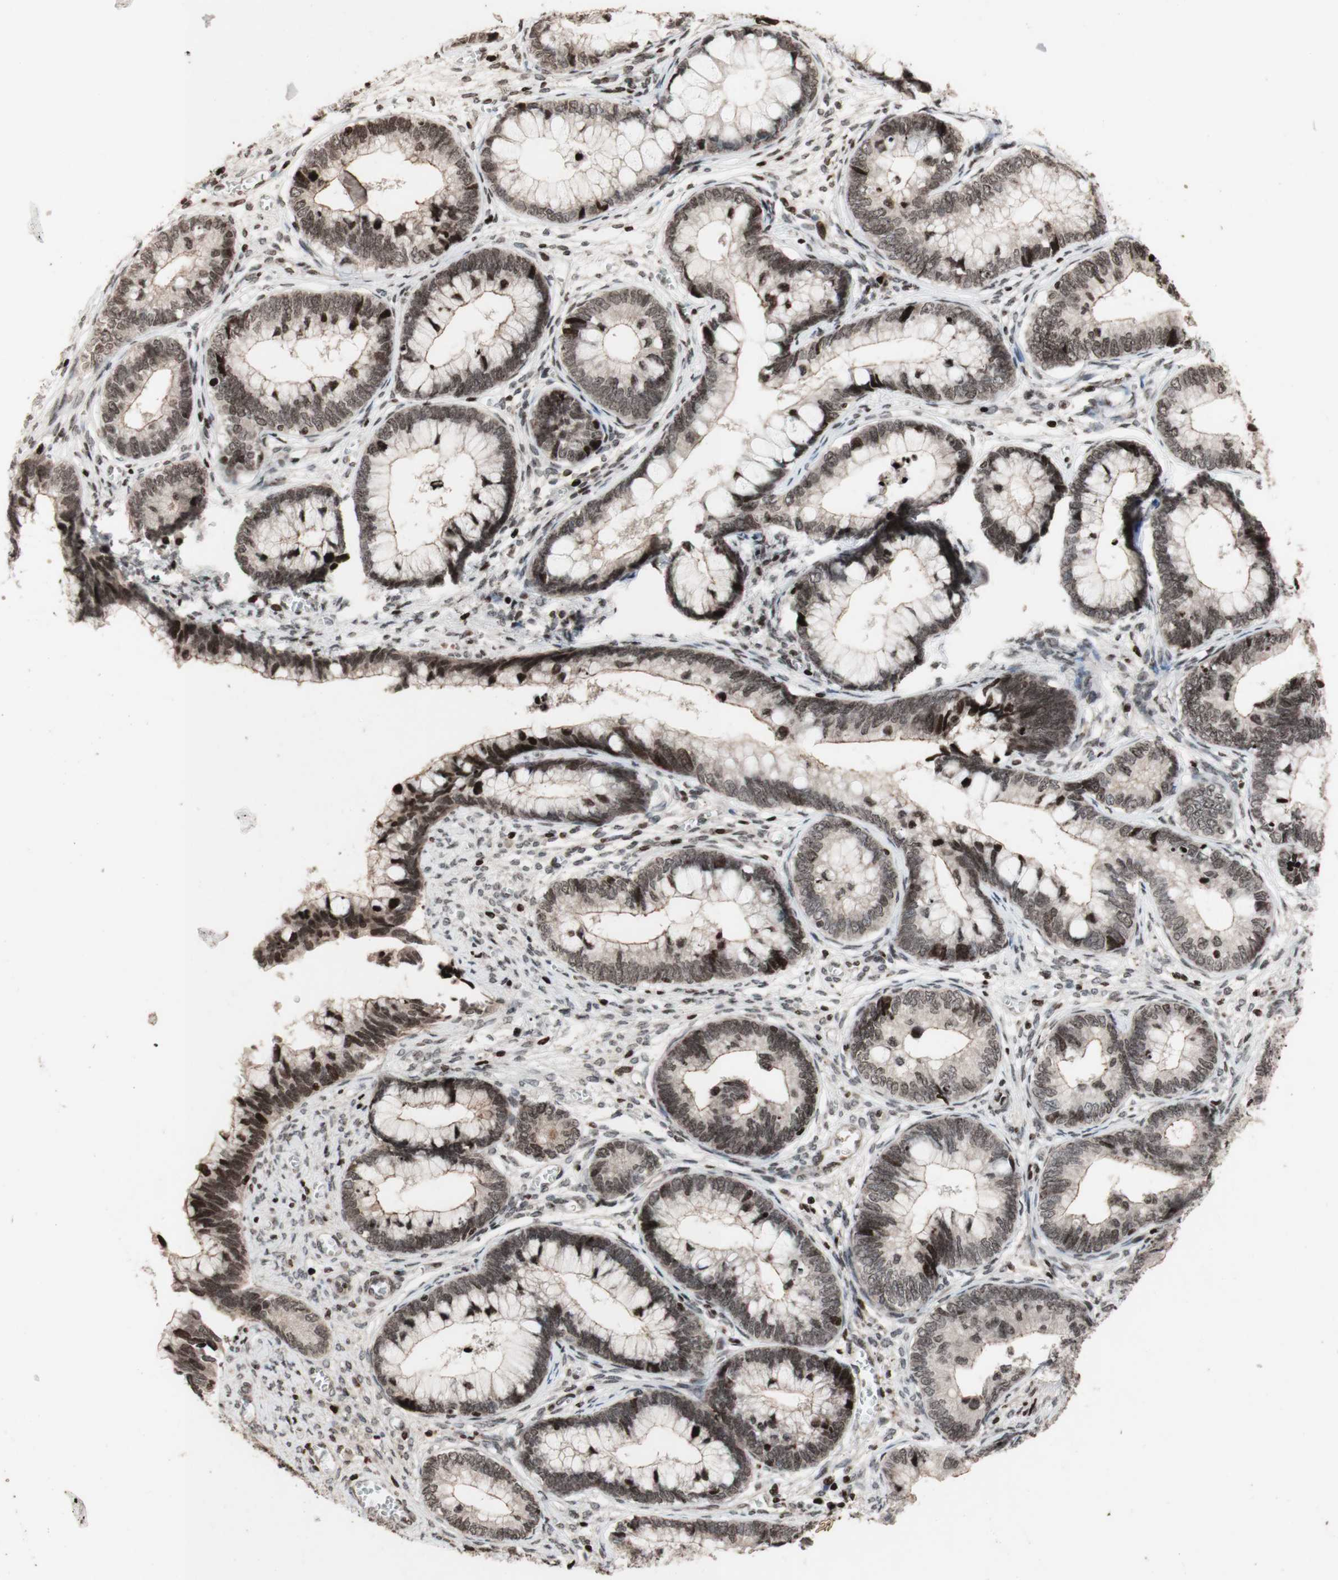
{"staining": {"intensity": "weak", "quantity": ">75%", "location": "cytoplasmic/membranous,nuclear"}, "tissue": "cervical cancer", "cell_type": "Tumor cells", "image_type": "cancer", "snomed": [{"axis": "morphology", "description": "Adenocarcinoma, NOS"}, {"axis": "topography", "description": "Cervix"}], "caption": "Immunohistochemistry histopathology image of cervical cancer (adenocarcinoma) stained for a protein (brown), which reveals low levels of weak cytoplasmic/membranous and nuclear expression in about >75% of tumor cells.", "gene": "POLA1", "patient": {"sex": "female", "age": 44}}